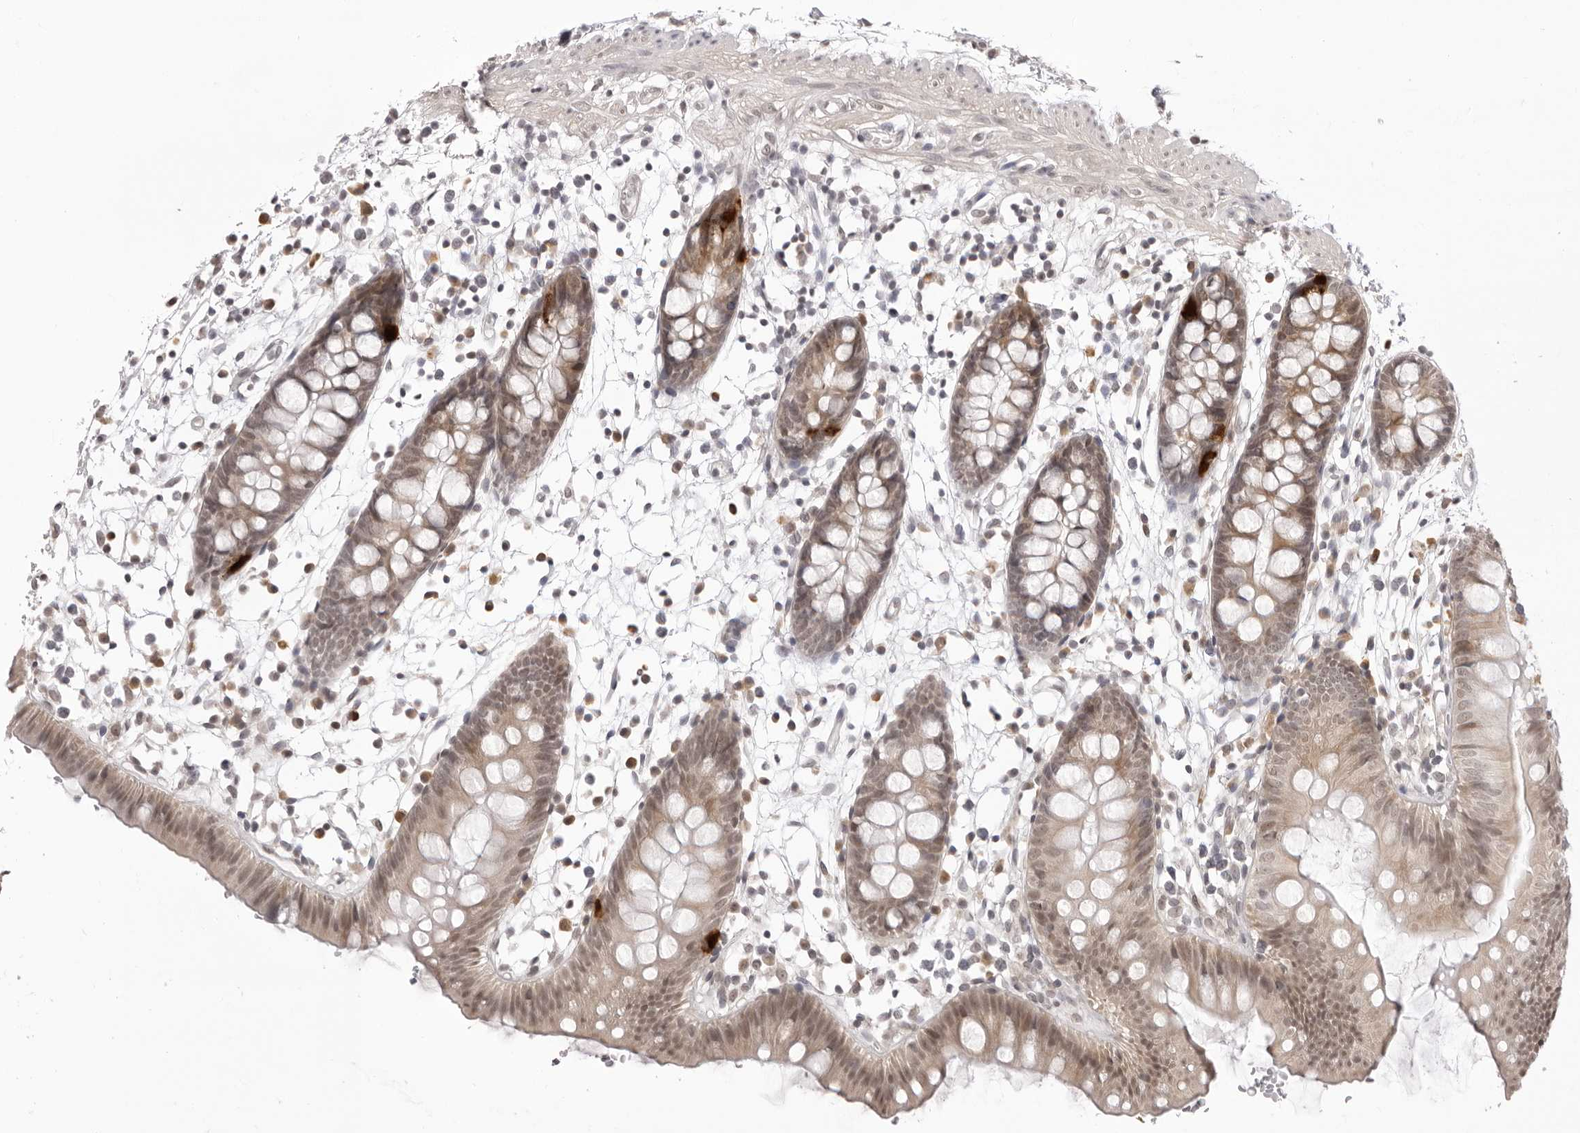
{"staining": {"intensity": "negative", "quantity": "none", "location": "none"}, "tissue": "colon", "cell_type": "Endothelial cells", "image_type": "normal", "snomed": [{"axis": "morphology", "description": "Normal tissue, NOS"}, {"axis": "topography", "description": "Colon"}], "caption": "IHC of unremarkable human colon displays no staining in endothelial cells. (Brightfield microscopy of DAB IHC at high magnification).", "gene": "ZC3H11A", "patient": {"sex": "male", "age": 56}}